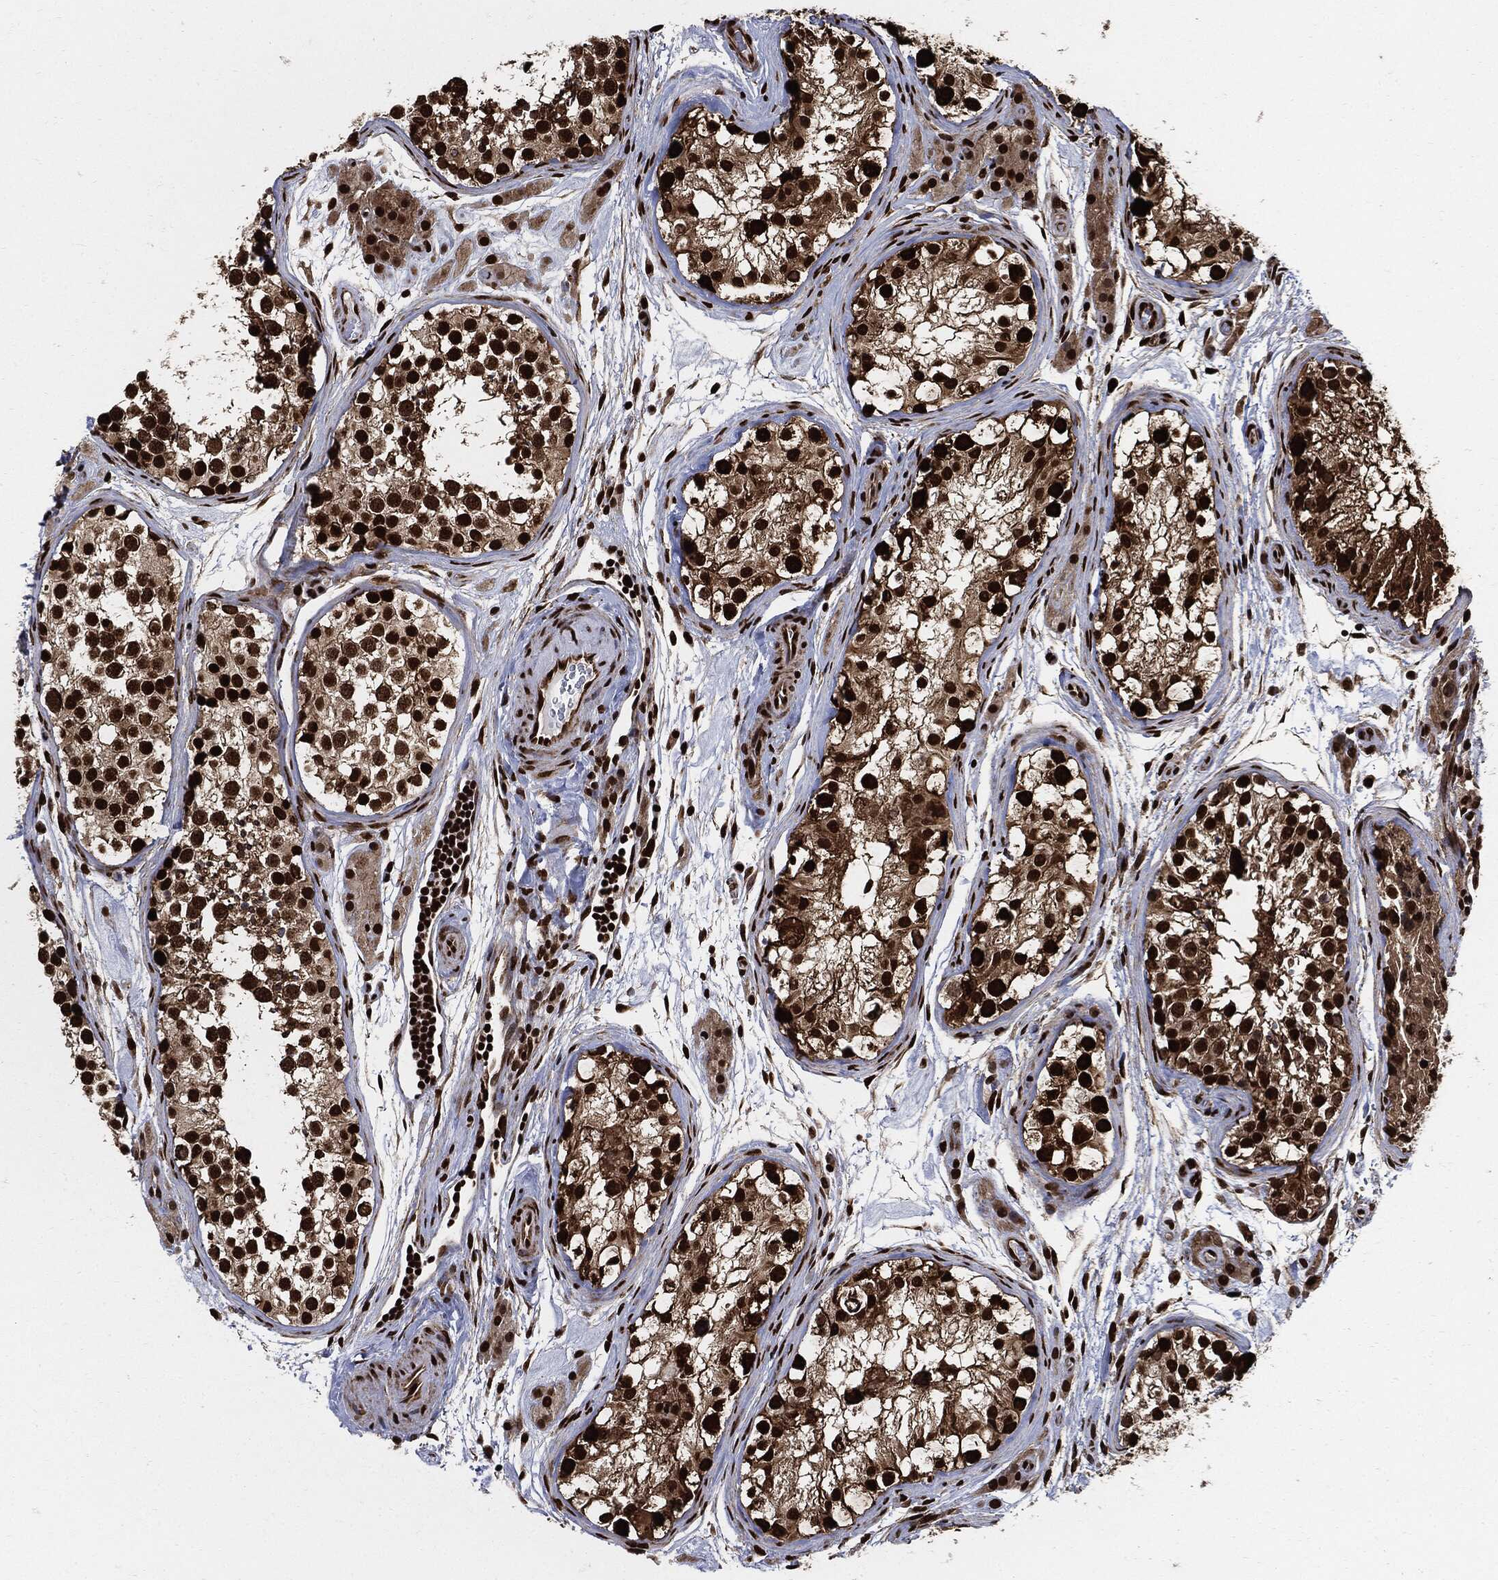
{"staining": {"intensity": "strong", "quantity": ">75%", "location": "nuclear"}, "tissue": "testis", "cell_type": "Cells in seminiferous ducts", "image_type": "normal", "snomed": [{"axis": "morphology", "description": "Normal tissue, NOS"}, {"axis": "topography", "description": "Testis"}], "caption": "An IHC photomicrograph of normal tissue is shown. Protein staining in brown labels strong nuclear positivity in testis within cells in seminiferous ducts.", "gene": "RECQL", "patient": {"sex": "male", "age": 31}}